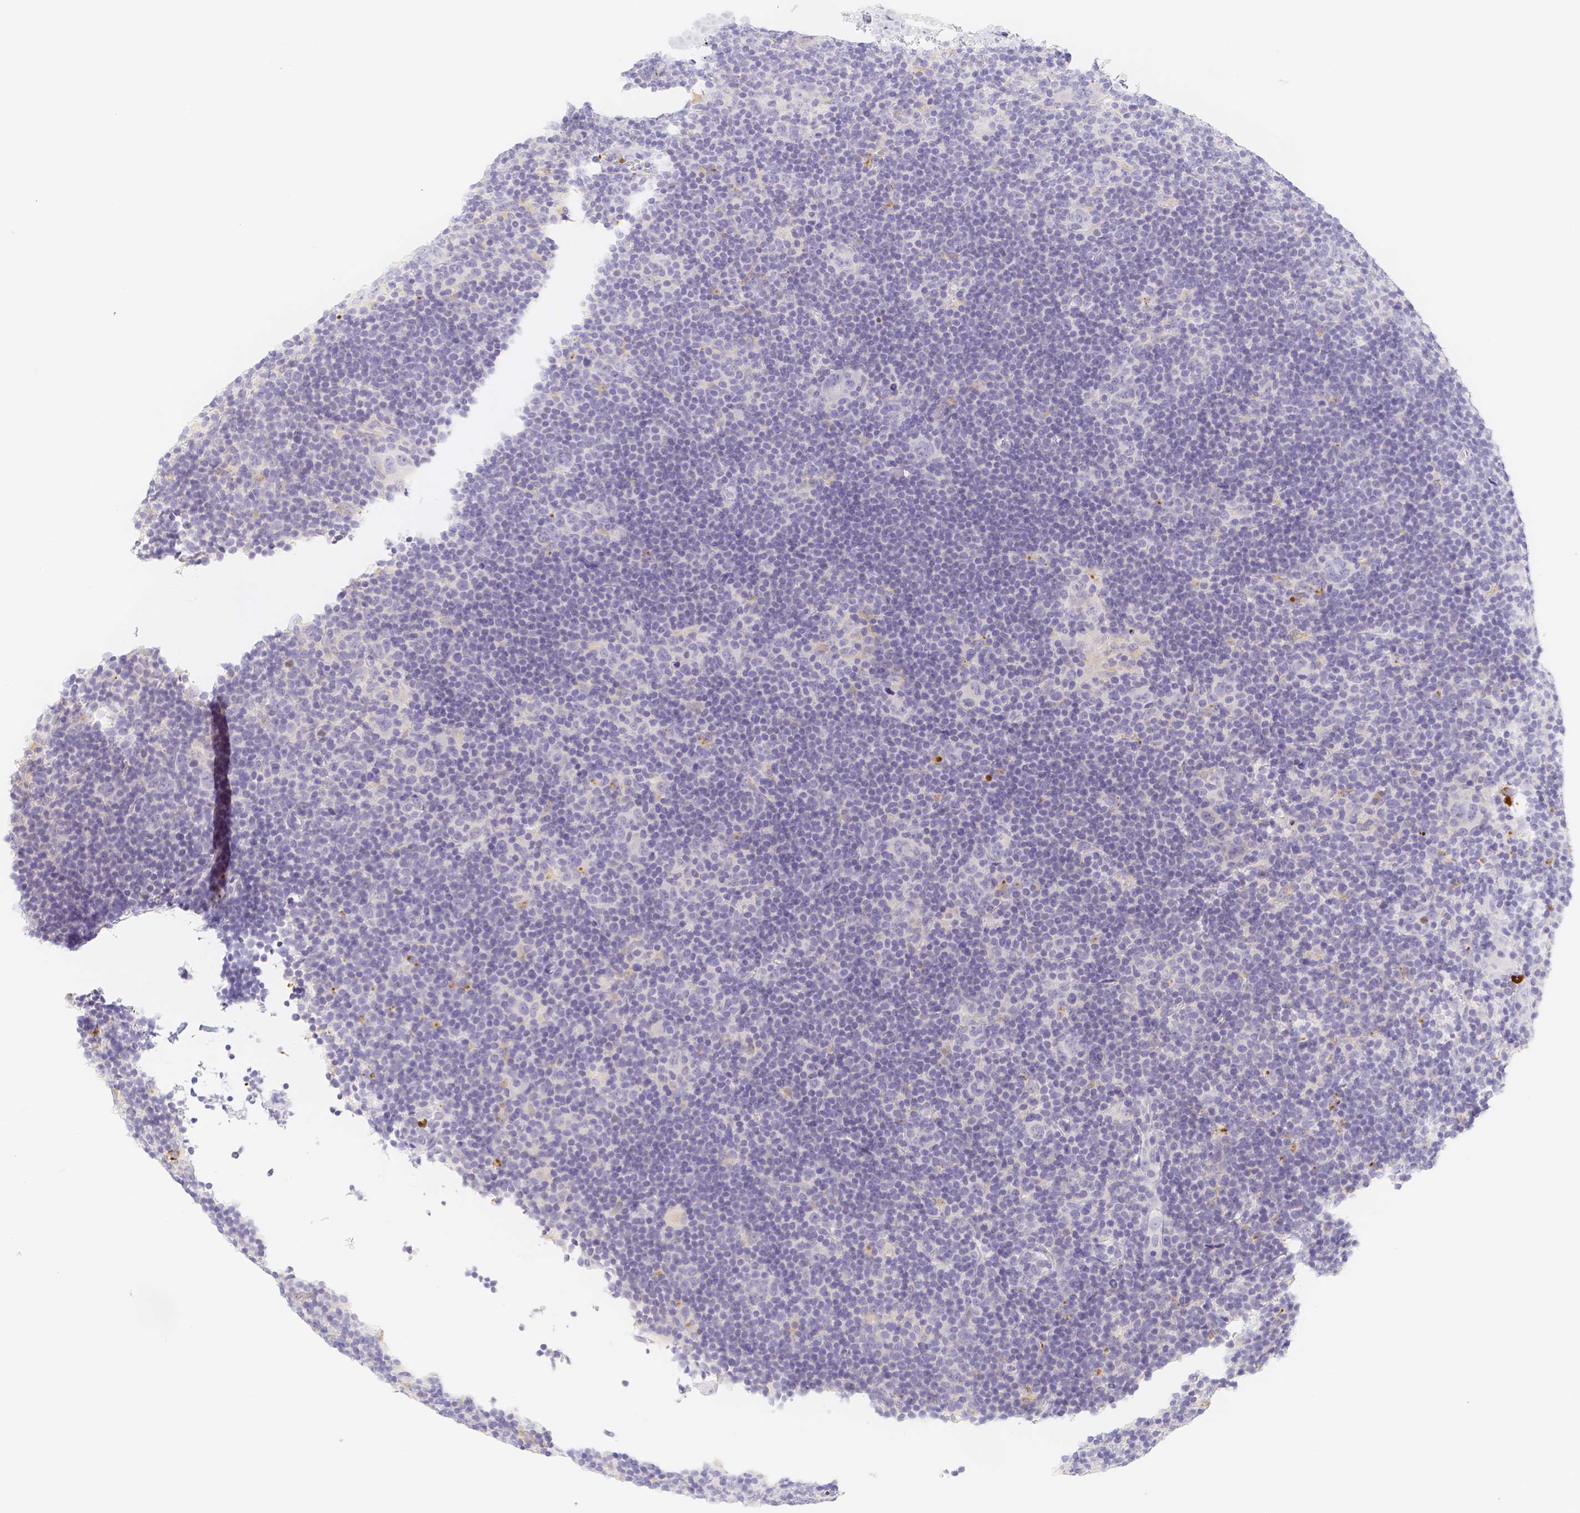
{"staining": {"intensity": "negative", "quantity": "none", "location": "none"}, "tissue": "lymphoma", "cell_type": "Tumor cells", "image_type": "cancer", "snomed": [{"axis": "morphology", "description": "Hodgkin's disease, NOS"}, {"axis": "topography", "description": "Lymph node"}], "caption": "A high-resolution image shows IHC staining of Hodgkin's disease, which shows no significant staining in tumor cells.", "gene": "PADI4", "patient": {"sex": "female", "age": 57}}